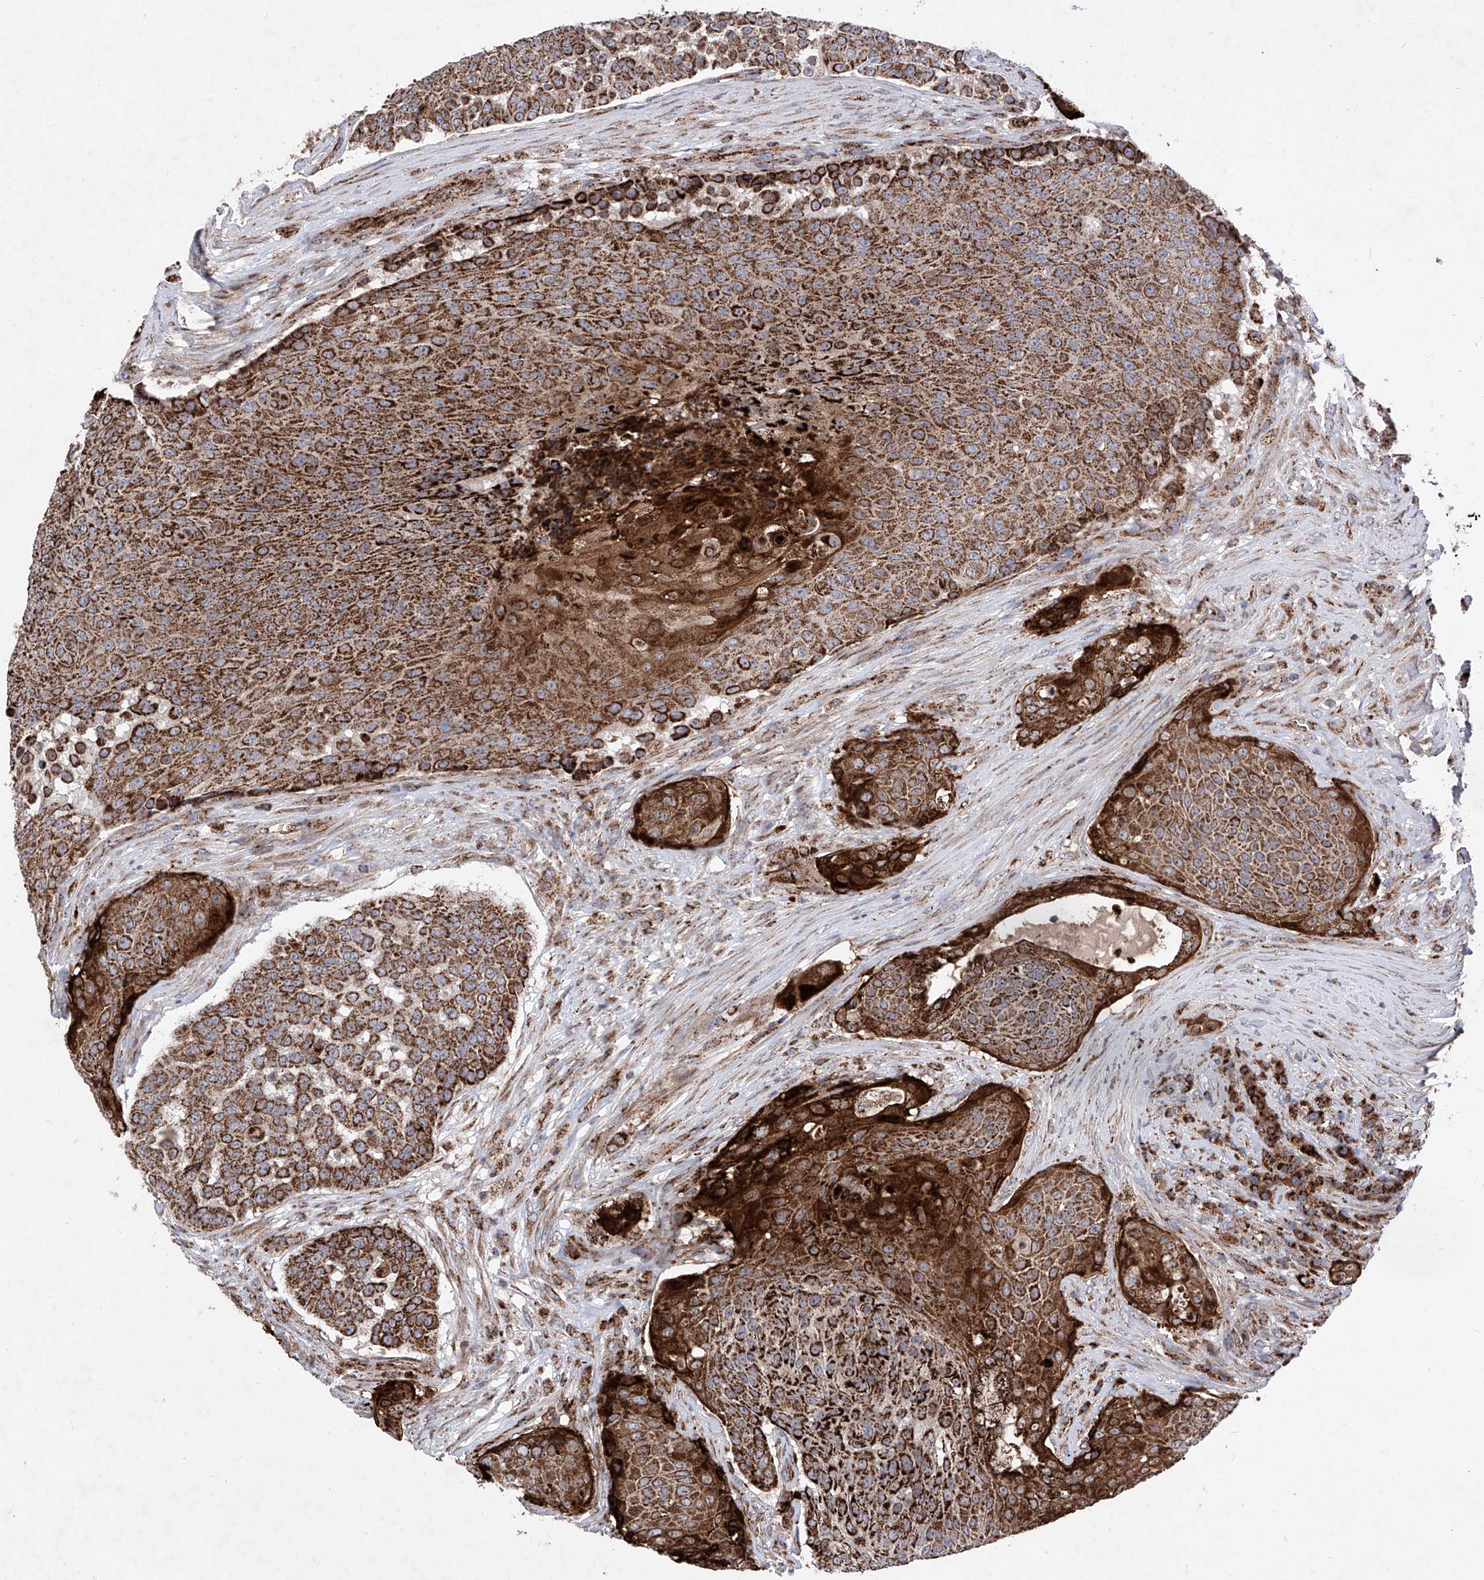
{"staining": {"intensity": "strong", "quantity": ">75%", "location": "cytoplasmic/membranous"}, "tissue": "urothelial cancer", "cell_type": "Tumor cells", "image_type": "cancer", "snomed": [{"axis": "morphology", "description": "Urothelial carcinoma, High grade"}, {"axis": "topography", "description": "Urinary bladder"}], "caption": "Immunohistochemical staining of human high-grade urothelial carcinoma reveals strong cytoplasmic/membranous protein expression in approximately >75% of tumor cells. (DAB (3,3'-diaminobenzidine) = brown stain, brightfield microscopy at high magnification).", "gene": "SEMA6A", "patient": {"sex": "female", "age": 63}}